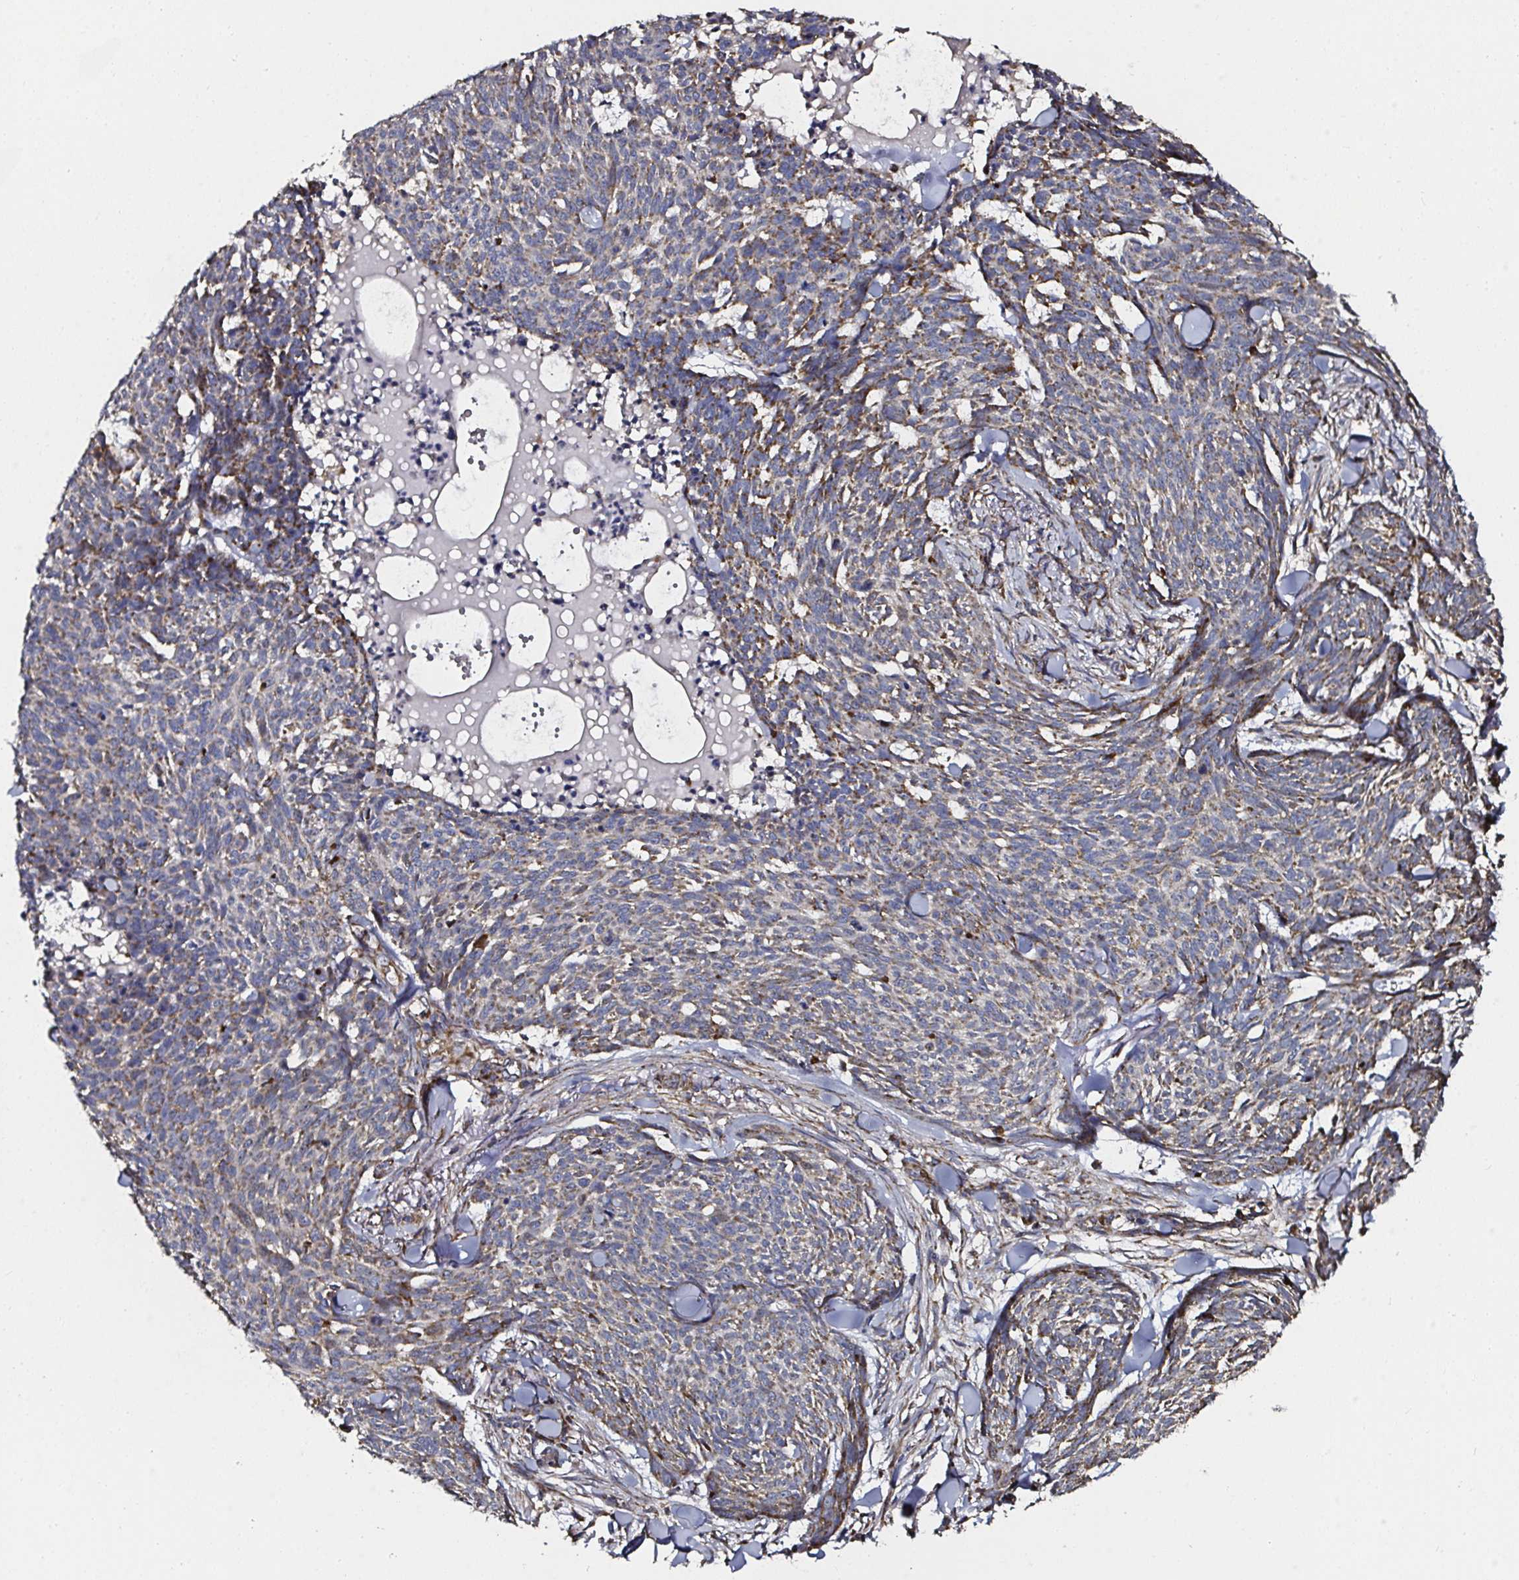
{"staining": {"intensity": "moderate", "quantity": "25%-75%", "location": "cytoplasmic/membranous"}, "tissue": "skin cancer", "cell_type": "Tumor cells", "image_type": "cancer", "snomed": [{"axis": "morphology", "description": "Basal cell carcinoma"}, {"axis": "topography", "description": "Skin"}], "caption": "This photomicrograph displays immunohistochemistry staining of human skin cancer (basal cell carcinoma), with medium moderate cytoplasmic/membranous expression in about 25%-75% of tumor cells.", "gene": "ATAD3B", "patient": {"sex": "female", "age": 93}}